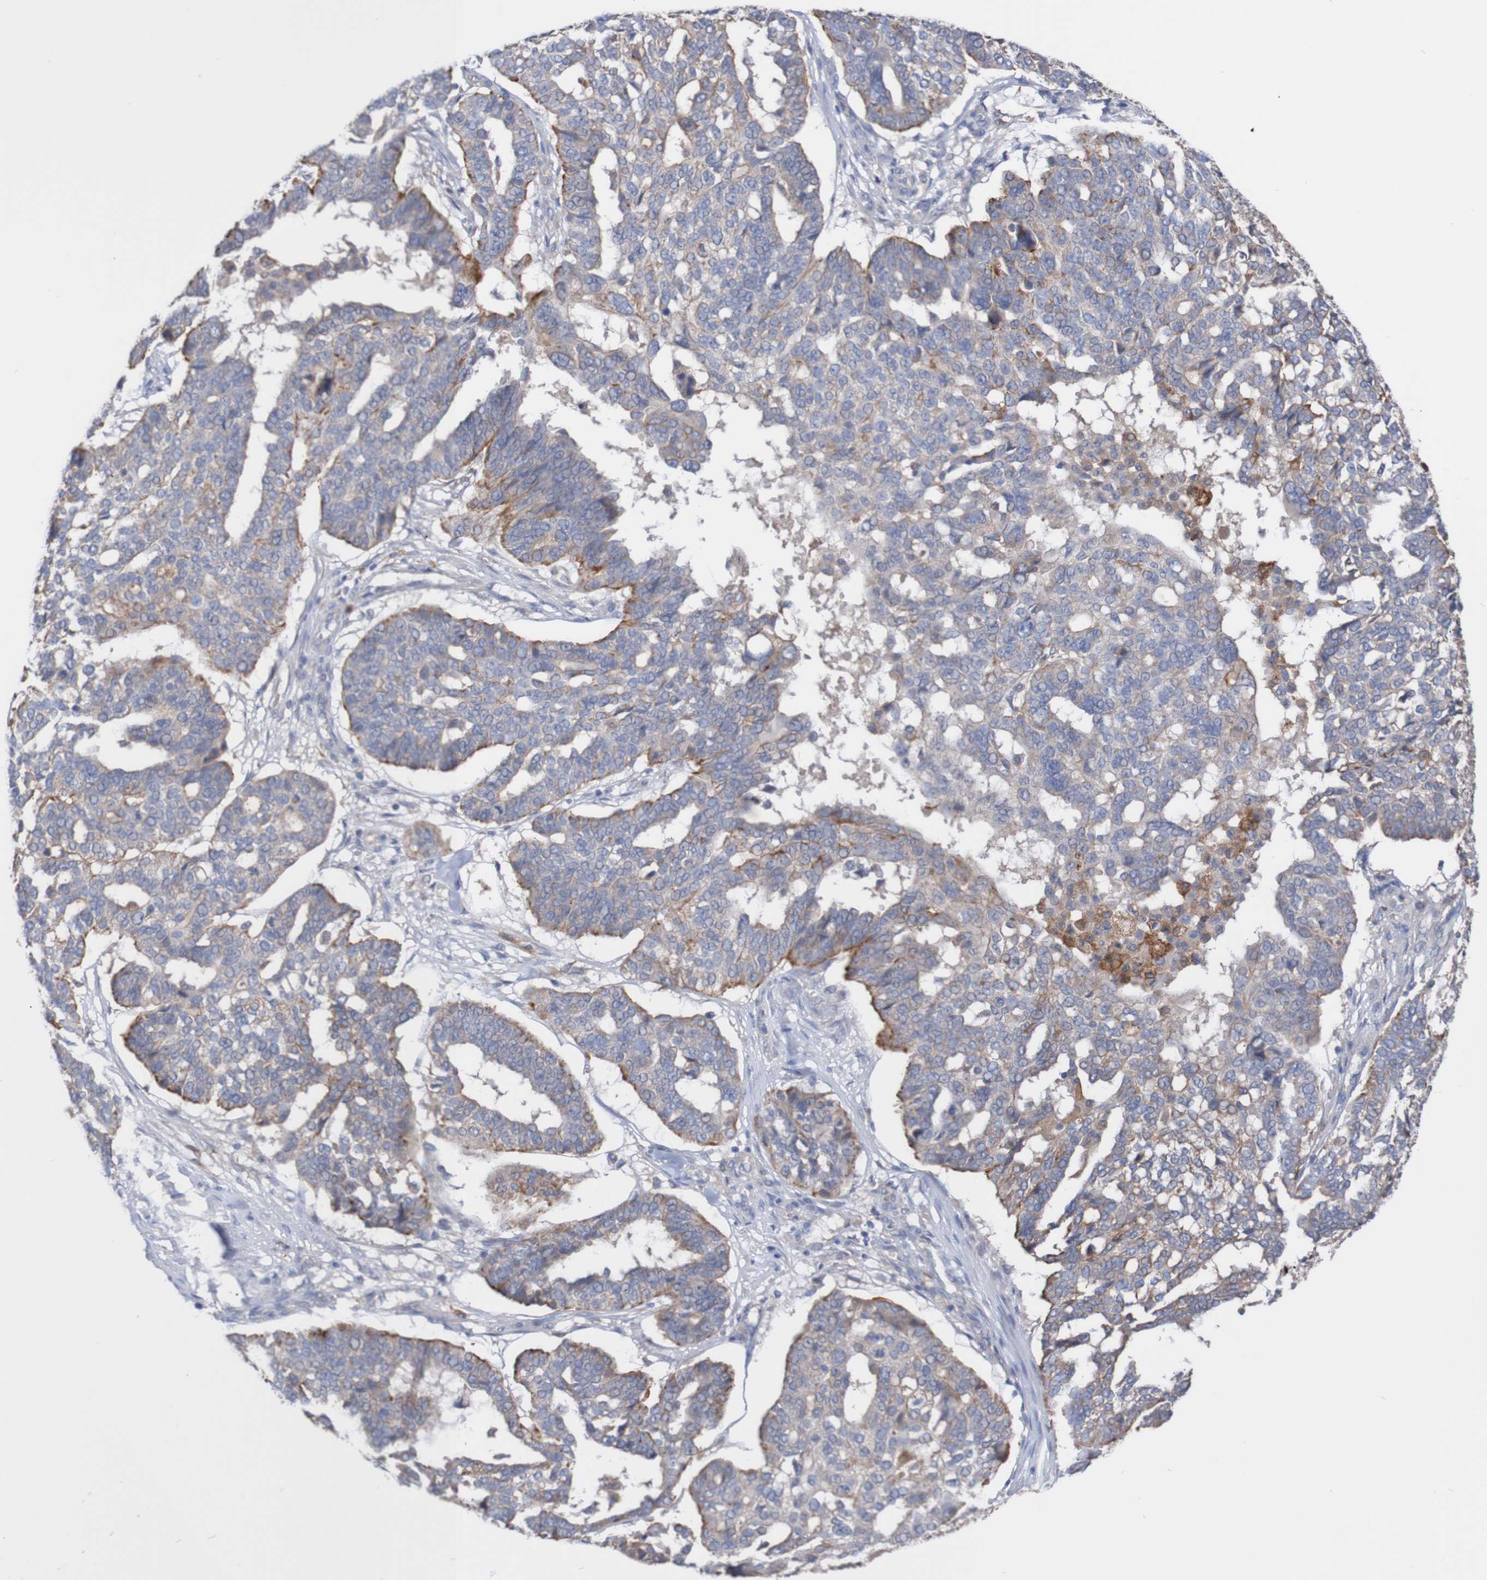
{"staining": {"intensity": "moderate", "quantity": "25%-75%", "location": "cytoplasmic/membranous"}, "tissue": "ovarian cancer", "cell_type": "Tumor cells", "image_type": "cancer", "snomed": [{"axis": "morphology", "description": "Cystadenocarcinoma, serous, NOS"}, {"axis": "topography", "description": "Ovary"}], "caption": "Immunohistochemical staining of ovarian cancer (serous cystadenocarcinoma) reveals medium levels of moderate cytoplasmic/membranous expression in about 25%-75% of tumor cells.", "gene": "PHYH", "patient": {"sex": "female", "age": 59}}